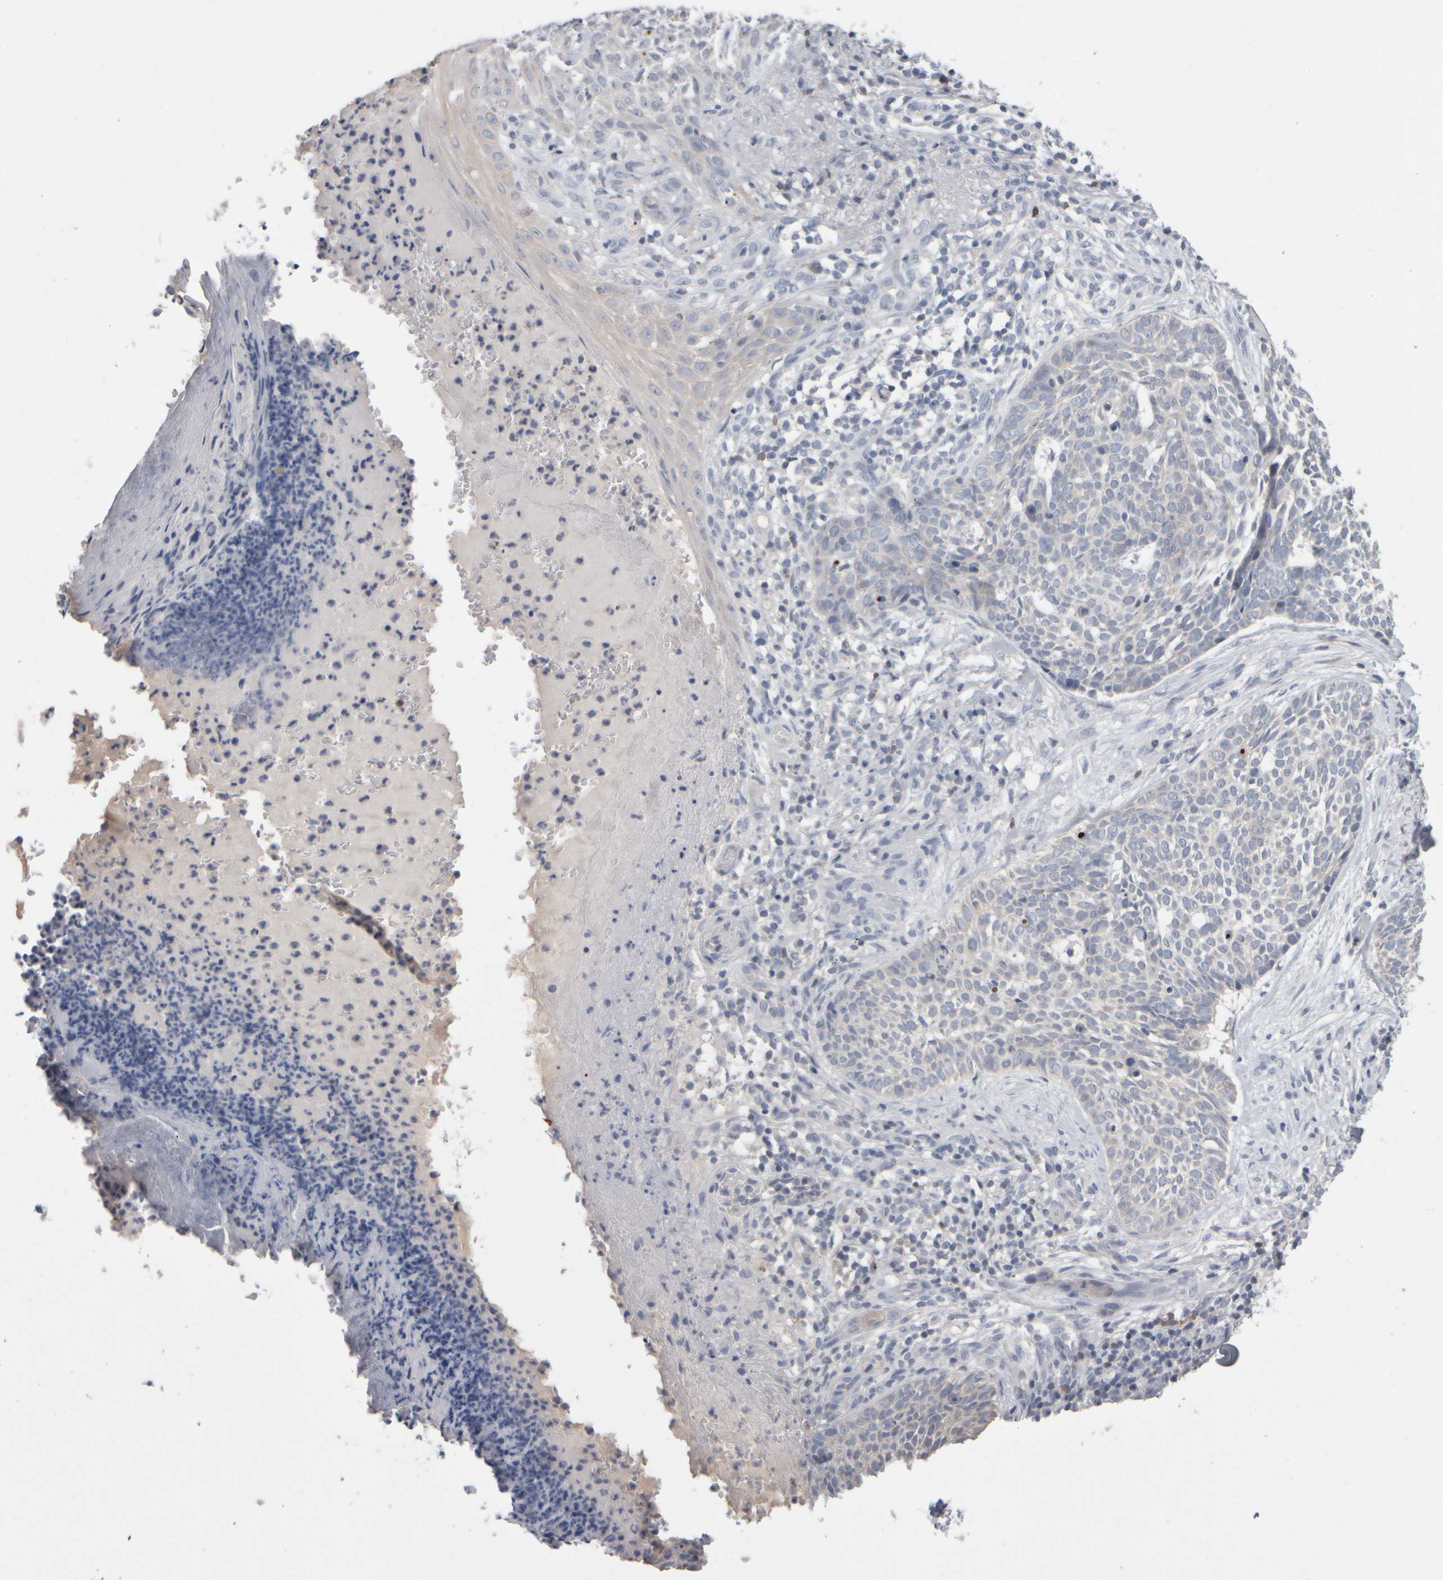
{"staining": {"intensity": "negative", "quantity": "none", "location": "none"}, "tissue": "skin cancer", "cell_type": "Tumor cells", "image_type": "cancer", "snomed": [{"axis": "morphology", "description": "Normal tissue, NOS"}, {"axis": "morphology", "description": "Basal cell carcinoma"}, {"axis": "topography", "description": "Skin"}], "caption": "Tumor cells show no significant protein positivity in basal cell carcinoma (skin).", "gene": "EPHX2", "patient": {"sex": "male", "age": 67}}